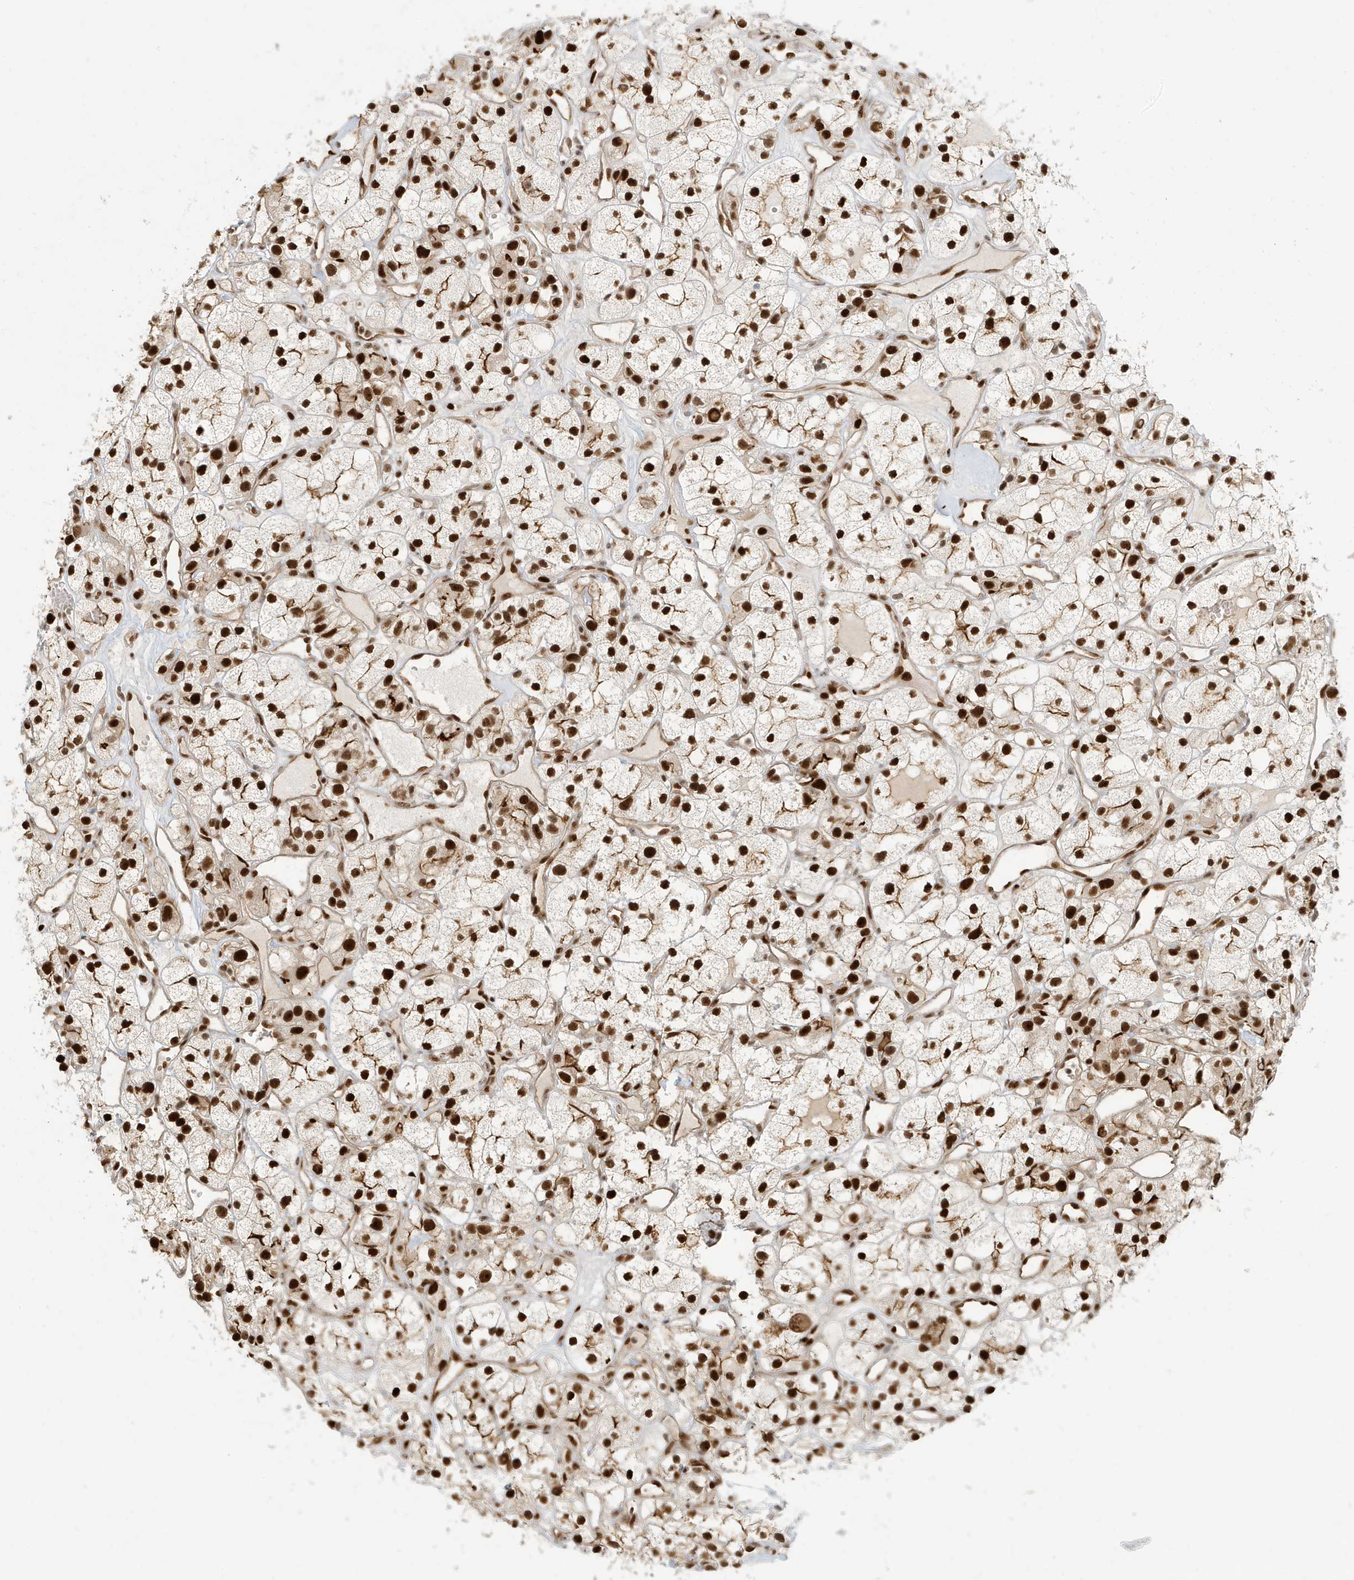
{"staining": {"intensity": "strong", "quantity": ">75%", "location": "cytoplasmic/membranous,nuclear"}, "tissue": "renal cancer", "cell_type": "Tumor cells", "image_type": "cancer", "snomed": [{"axis": "morphology", "description": "Adenocarcinoma, NOS"}, {"axis": "topography", "description": "Kidney"}], "caption": "IHC photomicrograph of neoplastic tissue: human adenocarcinoma (renal) stained using IHC demonstrates high levels of strong protein expression localized specifically in the cytoplasmic/membranous and nuclear of tumor cells, appearing as a cytoplasmic/membranous and nuclear brown color.", "gene": "CKS2", "patient": {"sex": "female", "age": 57}}